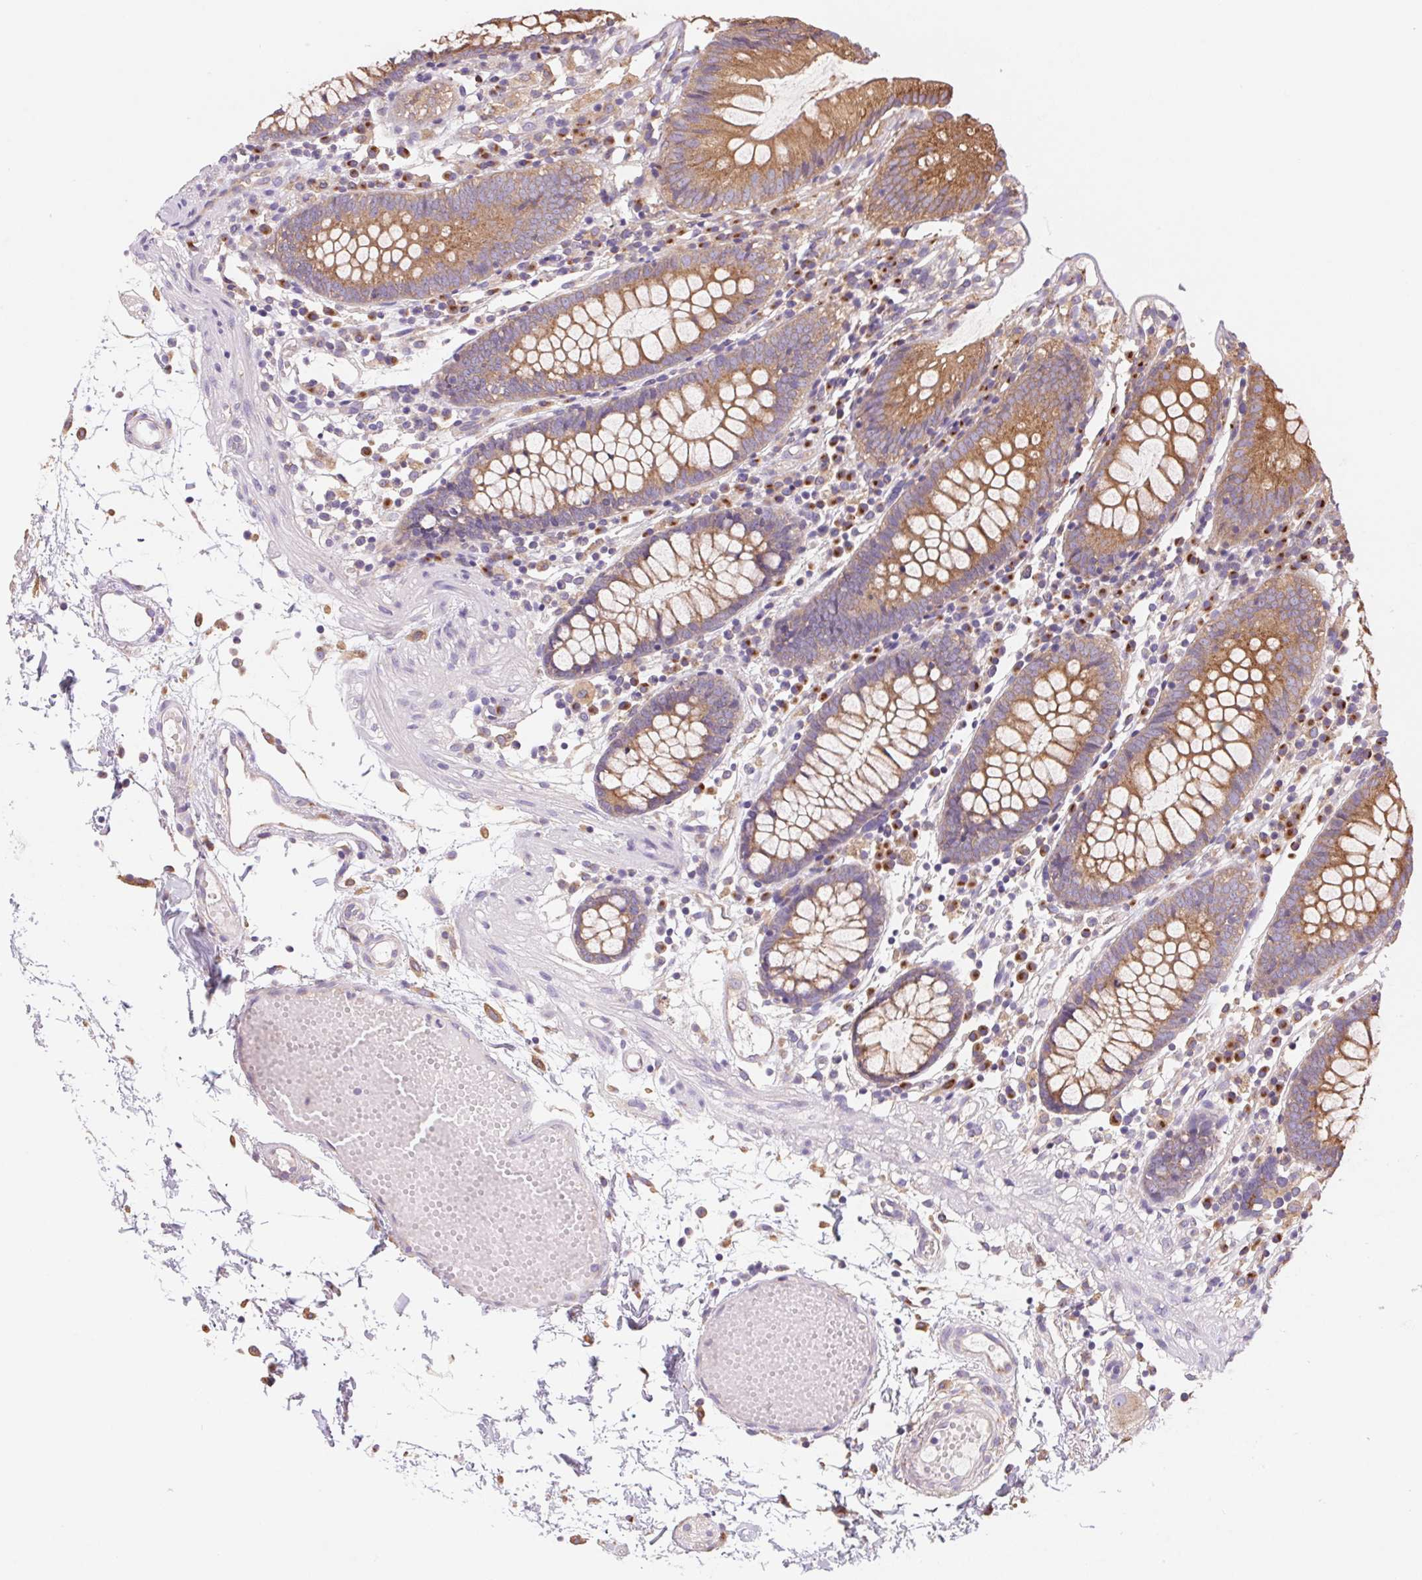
{"staining": {"intensity": "weak", "quantity": "25%-75%", "location": "cytoplasmic/membranous"}, "tissue": "colon", "cell_type": "Endothelial cells", "image_type": "normal", "snomed": [{"axis": "morphology", "description": "Normal tissue, NOS"}, {"axis": "morphology", "description": "Adenocarcinoma, NOS"}, {"axis": "topography", "description": "Colon"}], "caption": "Weak cytoplasmic/membranous staining is identified in approximately 25%-75% of endothelial cells in unremarkable colon.", "gene": "RAB1A", "patient": {"sex": "male", "age": 83}}